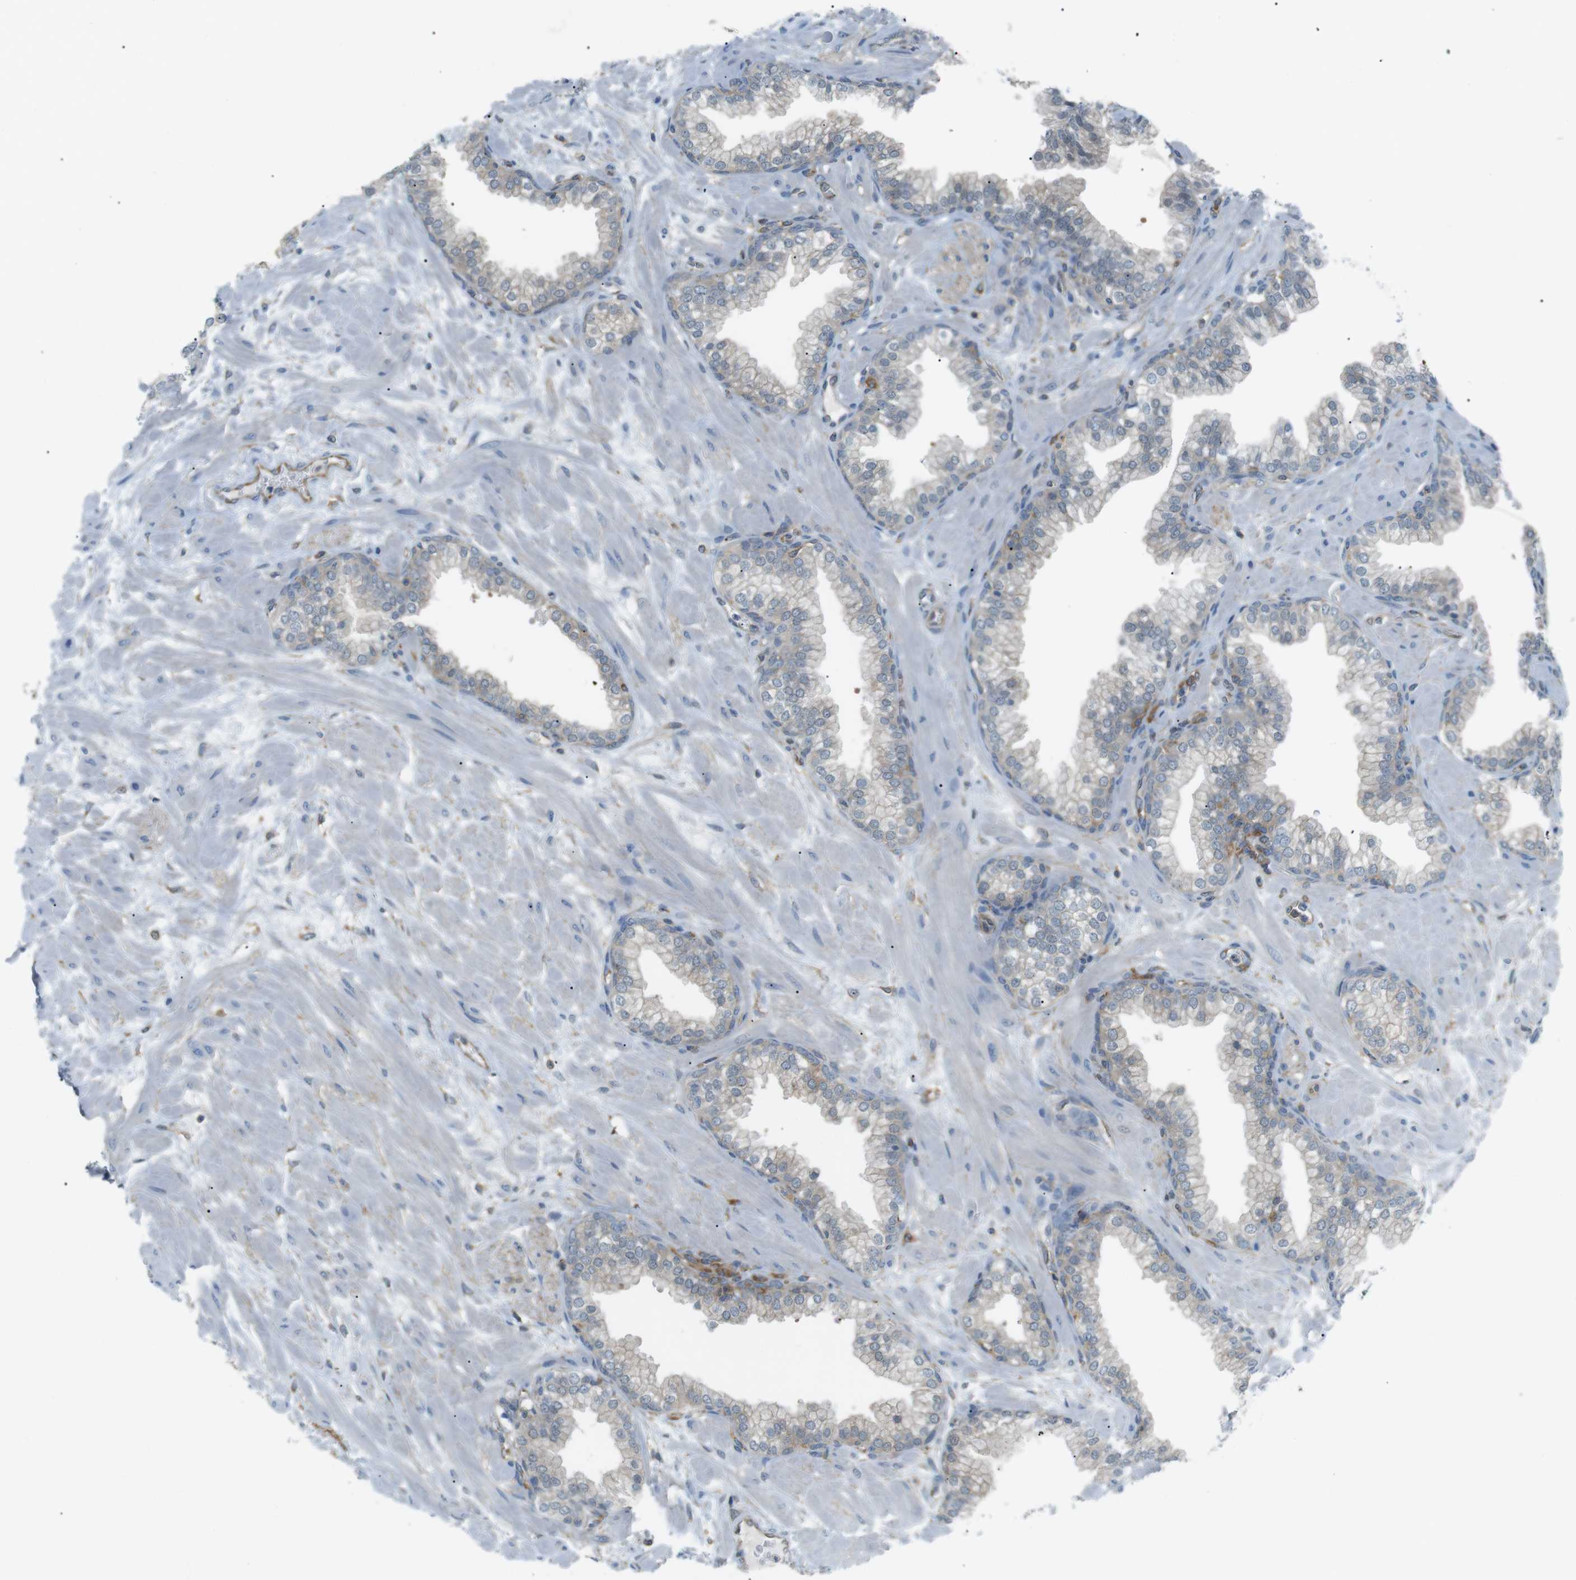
{"staining": {"intensity": "moderate", "quantity": "<25%", "location": "cytoplasmic/membranous"}, "tissue": "prostate", "cell_type": "Glandular cells", "image_type": "normal", "snomed": [{"axis": "morphology", "description": "Normal tissue, NOS"}, {"axis": "morphology", "description": "Urothelial carcinoma, Low grade"}, {"axis": "topography", "description": "Urinary bladder"}, {"axis": "topography", "description": "Prostate"}], "caption": "Prostate was stained to show a protein in brown. There is low levels of moderate cytoplasmic/membranous staining in about <25% of glandular cells. The staining was performed using DAB, with brown indicating positive protein expression. Nuclei are stained blue with hematoxylin.", "gene": "PEPD", "patient": {"sex": "male", "age": 60}}